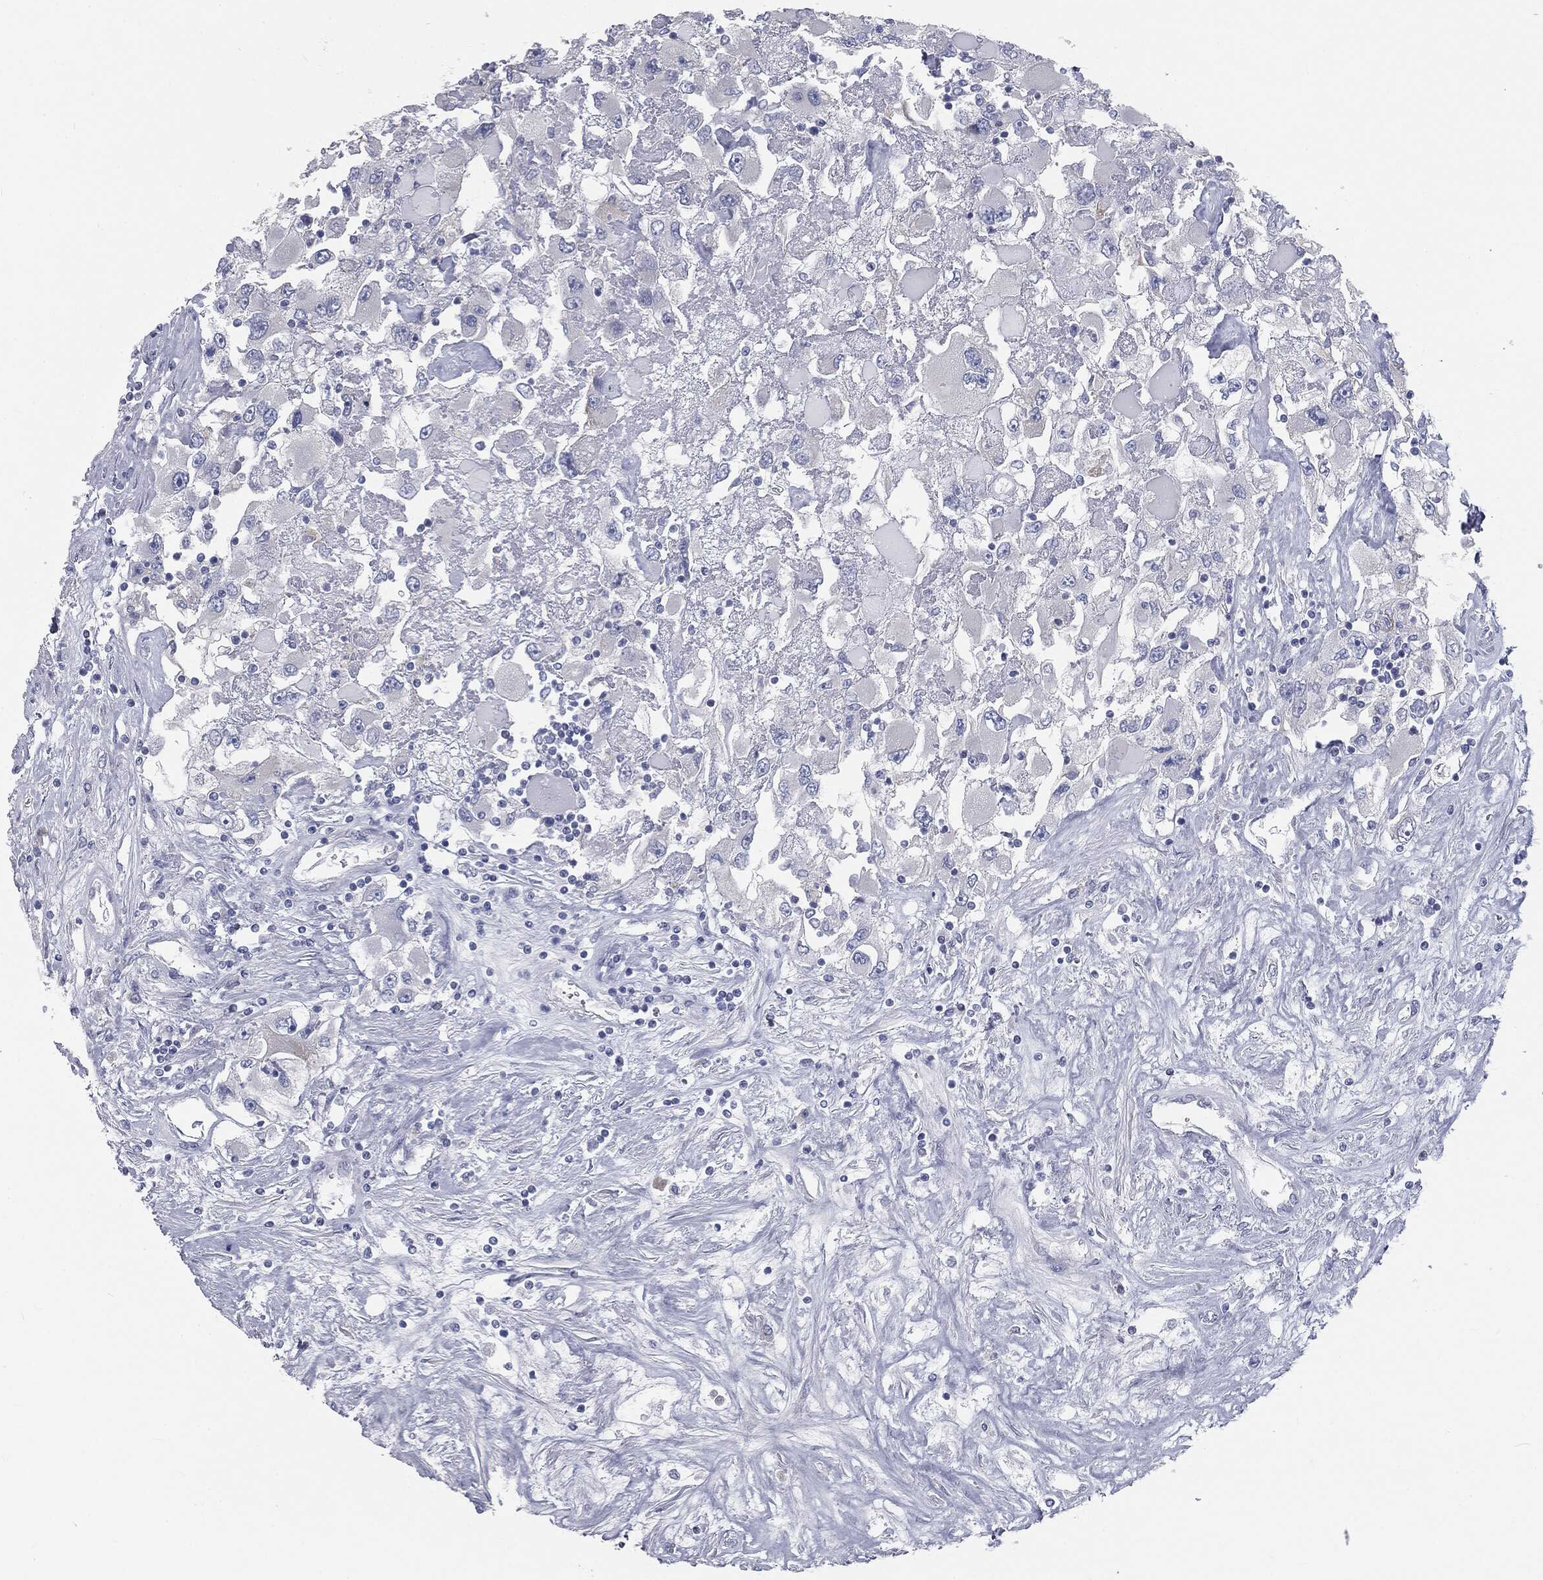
{"staining": {"intensity": "negative", "quantity": "none", "location": "none"}, "tissue": "renal cancer", "cell_type": "Tumor cells", "image_type": "cancer", "snomed": [{"axis": "morphology", "description": "Adenocarcinoma, NOS"}, {"axis": "topography", "description": "Kidney"}], "caption": "This is a micrograph of IHC staining of renal adenocarcinoma, which shows no staining in tumor cells.", "gene": "CAV3", "patient": {"sex": "female", "age": 52}}